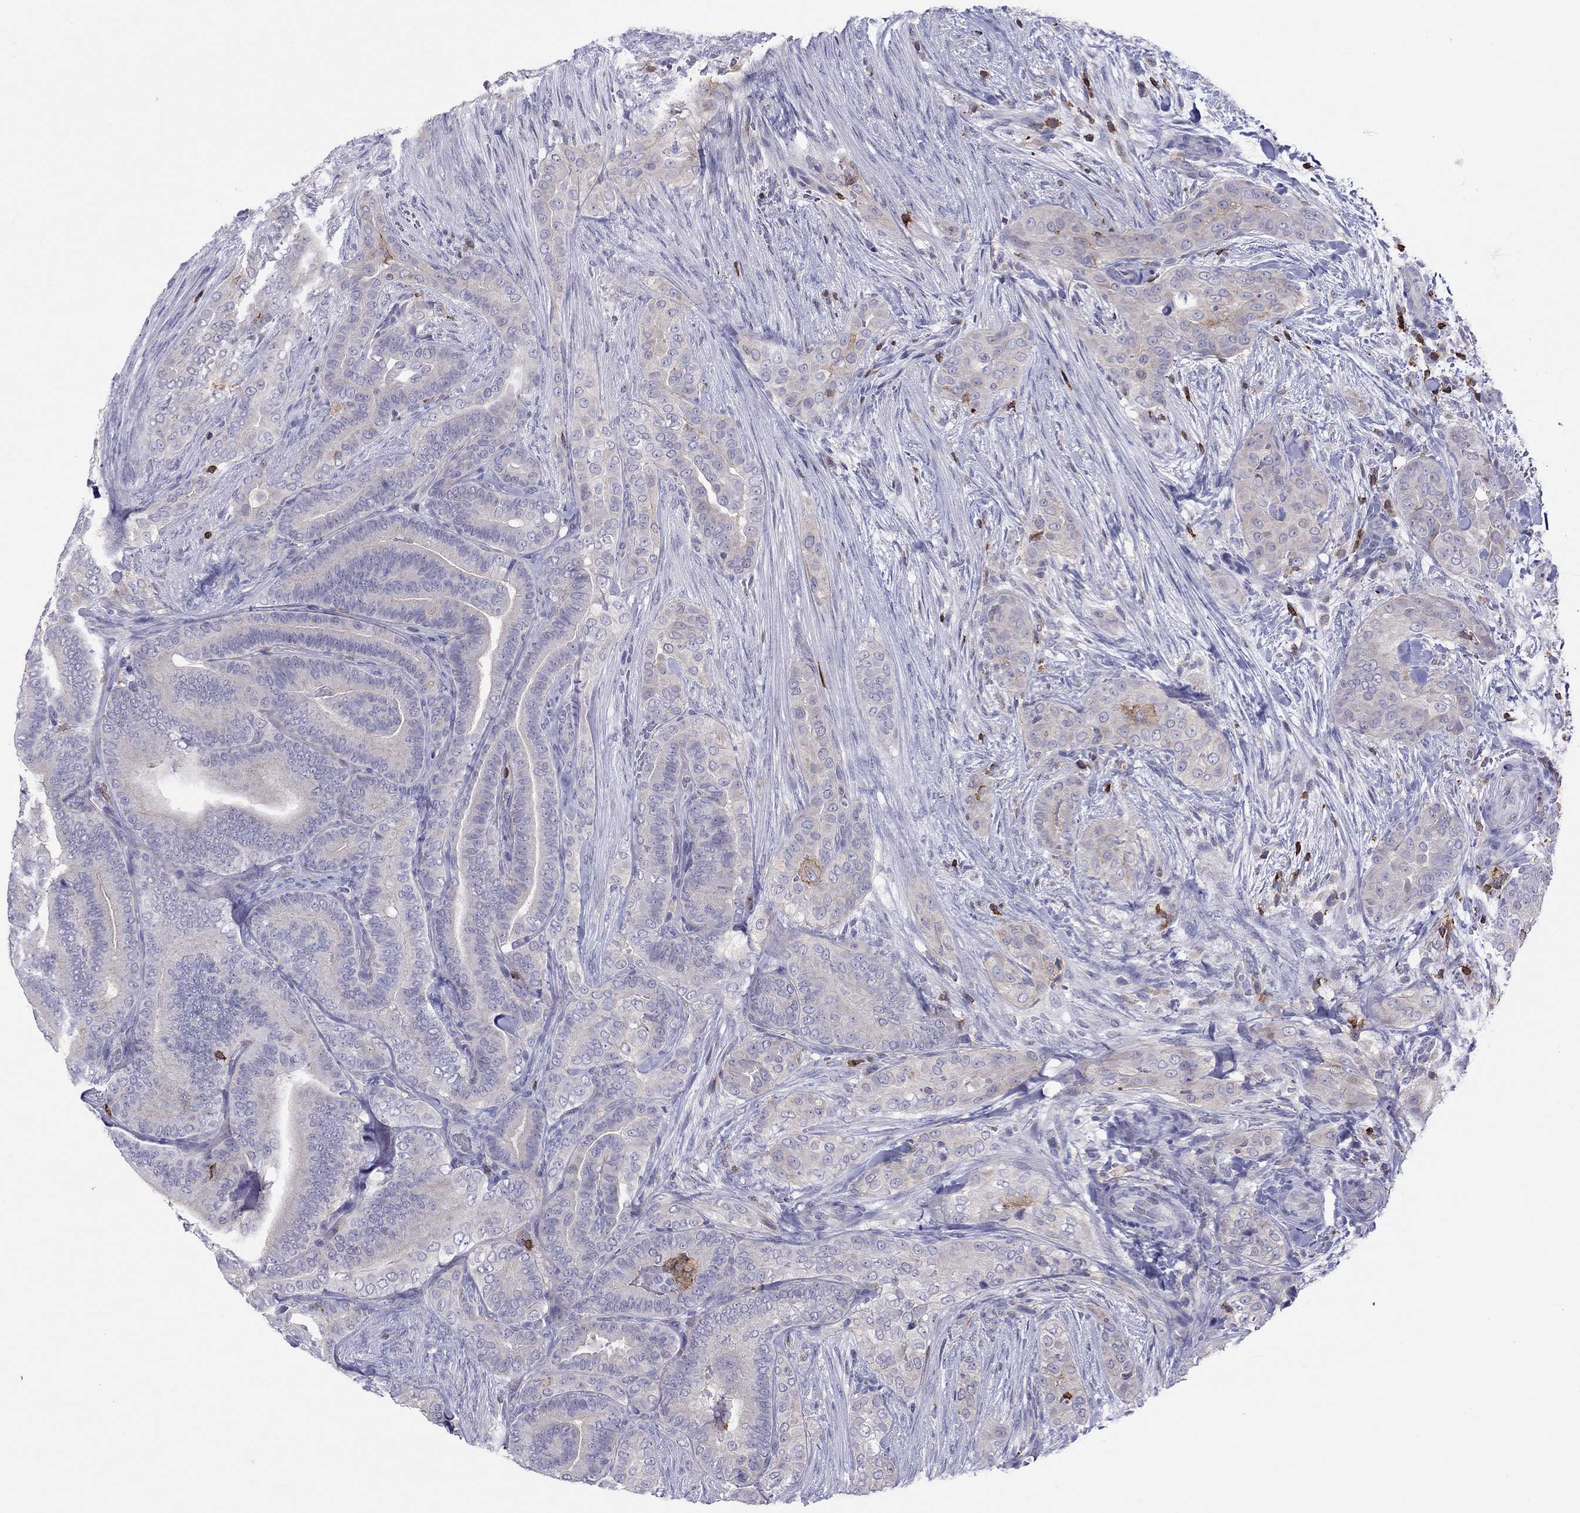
{"staining": {"intensity": "negative", "quantity": "none", "location": "none"}, "tissue": "thyroid cancer", "cell_type": "Tumor cells", "image_type": "cancer", "snomed": [{"axis": "morphology", "description": "Papillary adenocarcinoma, NOS"}, {"axis": "topography", "description": "Thyroid gland"}], "caption": "IHC of thyroid cancer (papillary adenocarcinoma) demonstrates no staining in tumor cells. Nuclei are stained in blue.", "gene": "MND1", "patient": {"sex": "male", "age": 61}}